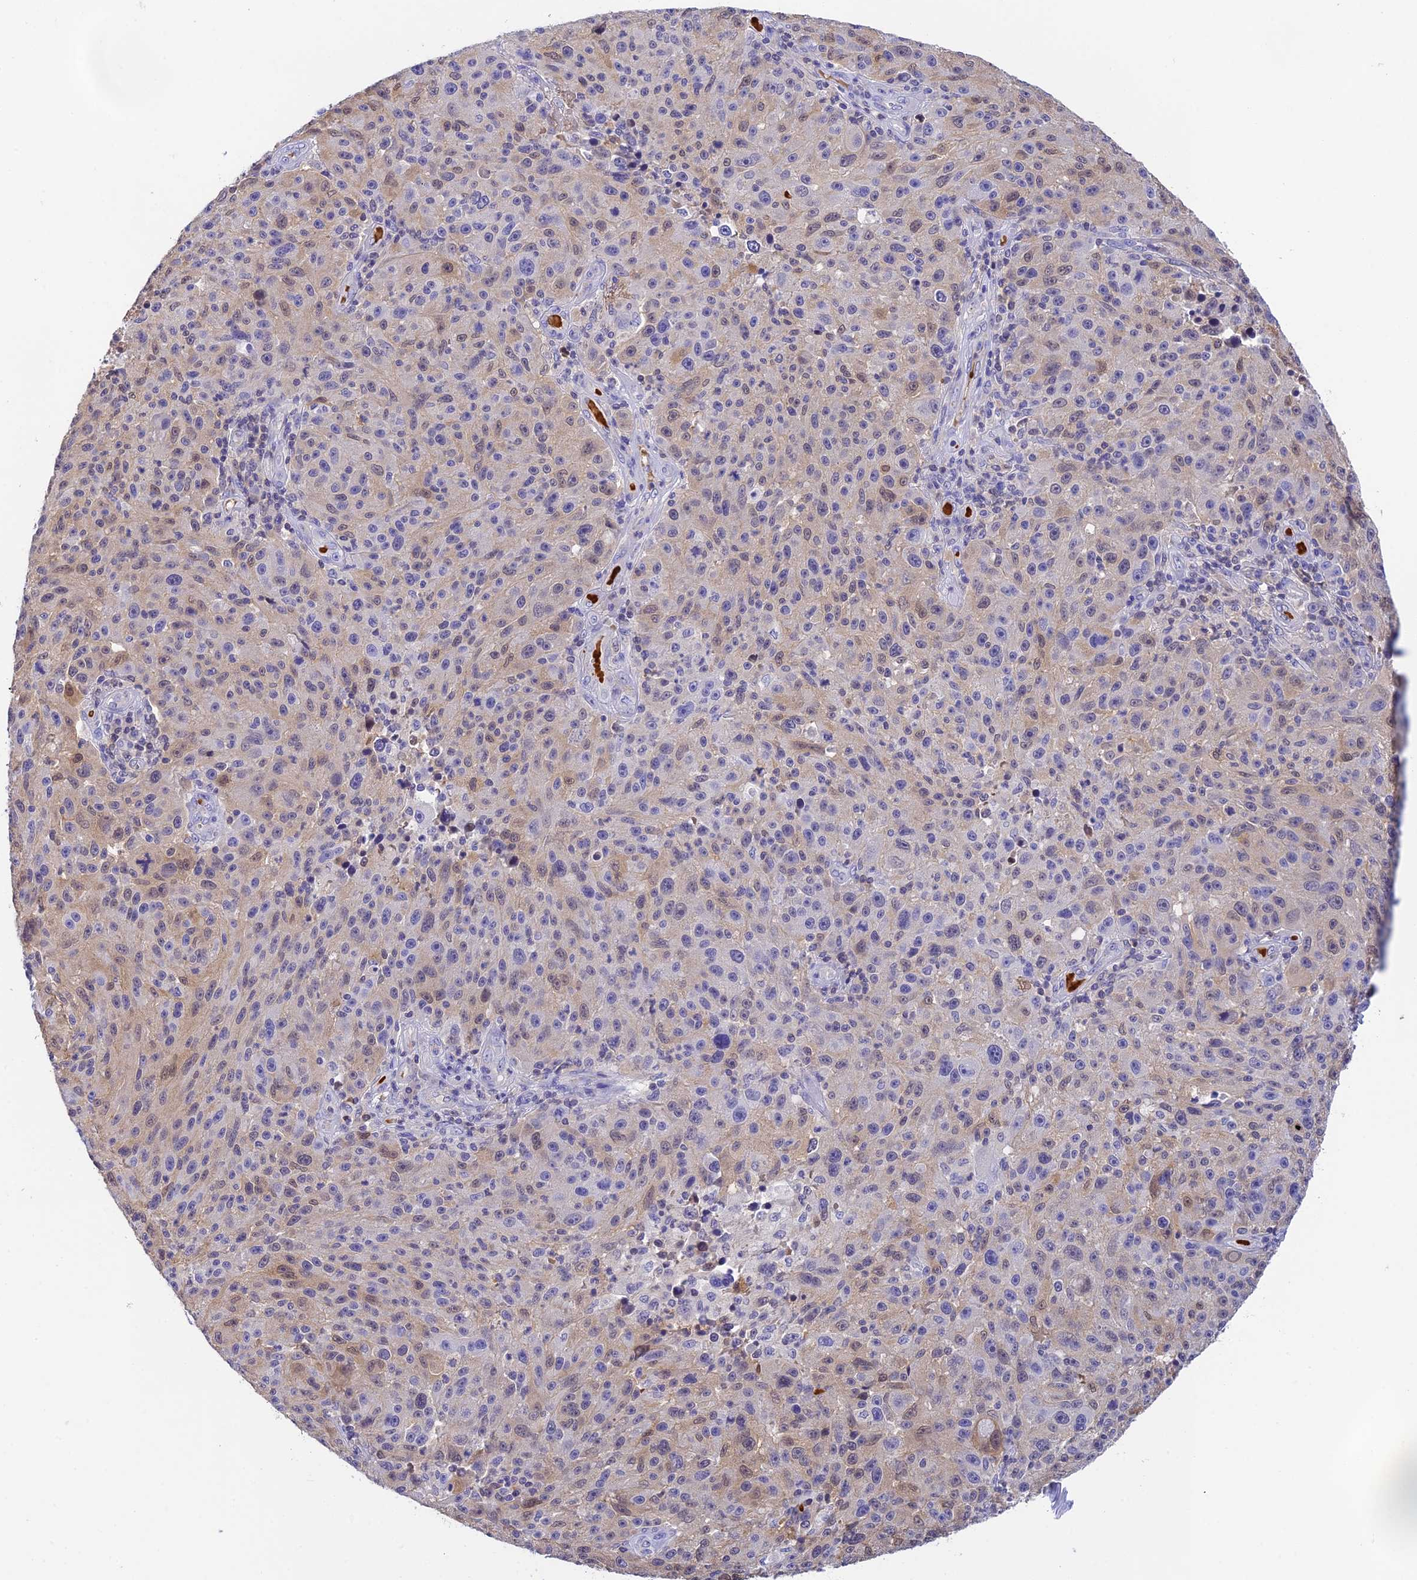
{"staining": {"intensity": "weak", "quantity": "25%-75%", "location": "cytoplasmic/membranous"}, "tissue": "melanoma", "cell_type": "Tumor cells", "image_type": "cancer", "snomed": [{"axis": "morphology", "description": "Malignant melanoma, NOS"}, {"axis": "topography", "description": "Skin"}], "caption": "Tumor cells show weak cytoplasmic/membranous expression in approximately 25%-75% of cells in malignant melanoma.", "gene": "HDHD2", "patient": {"sex": "male", "age": 53}}